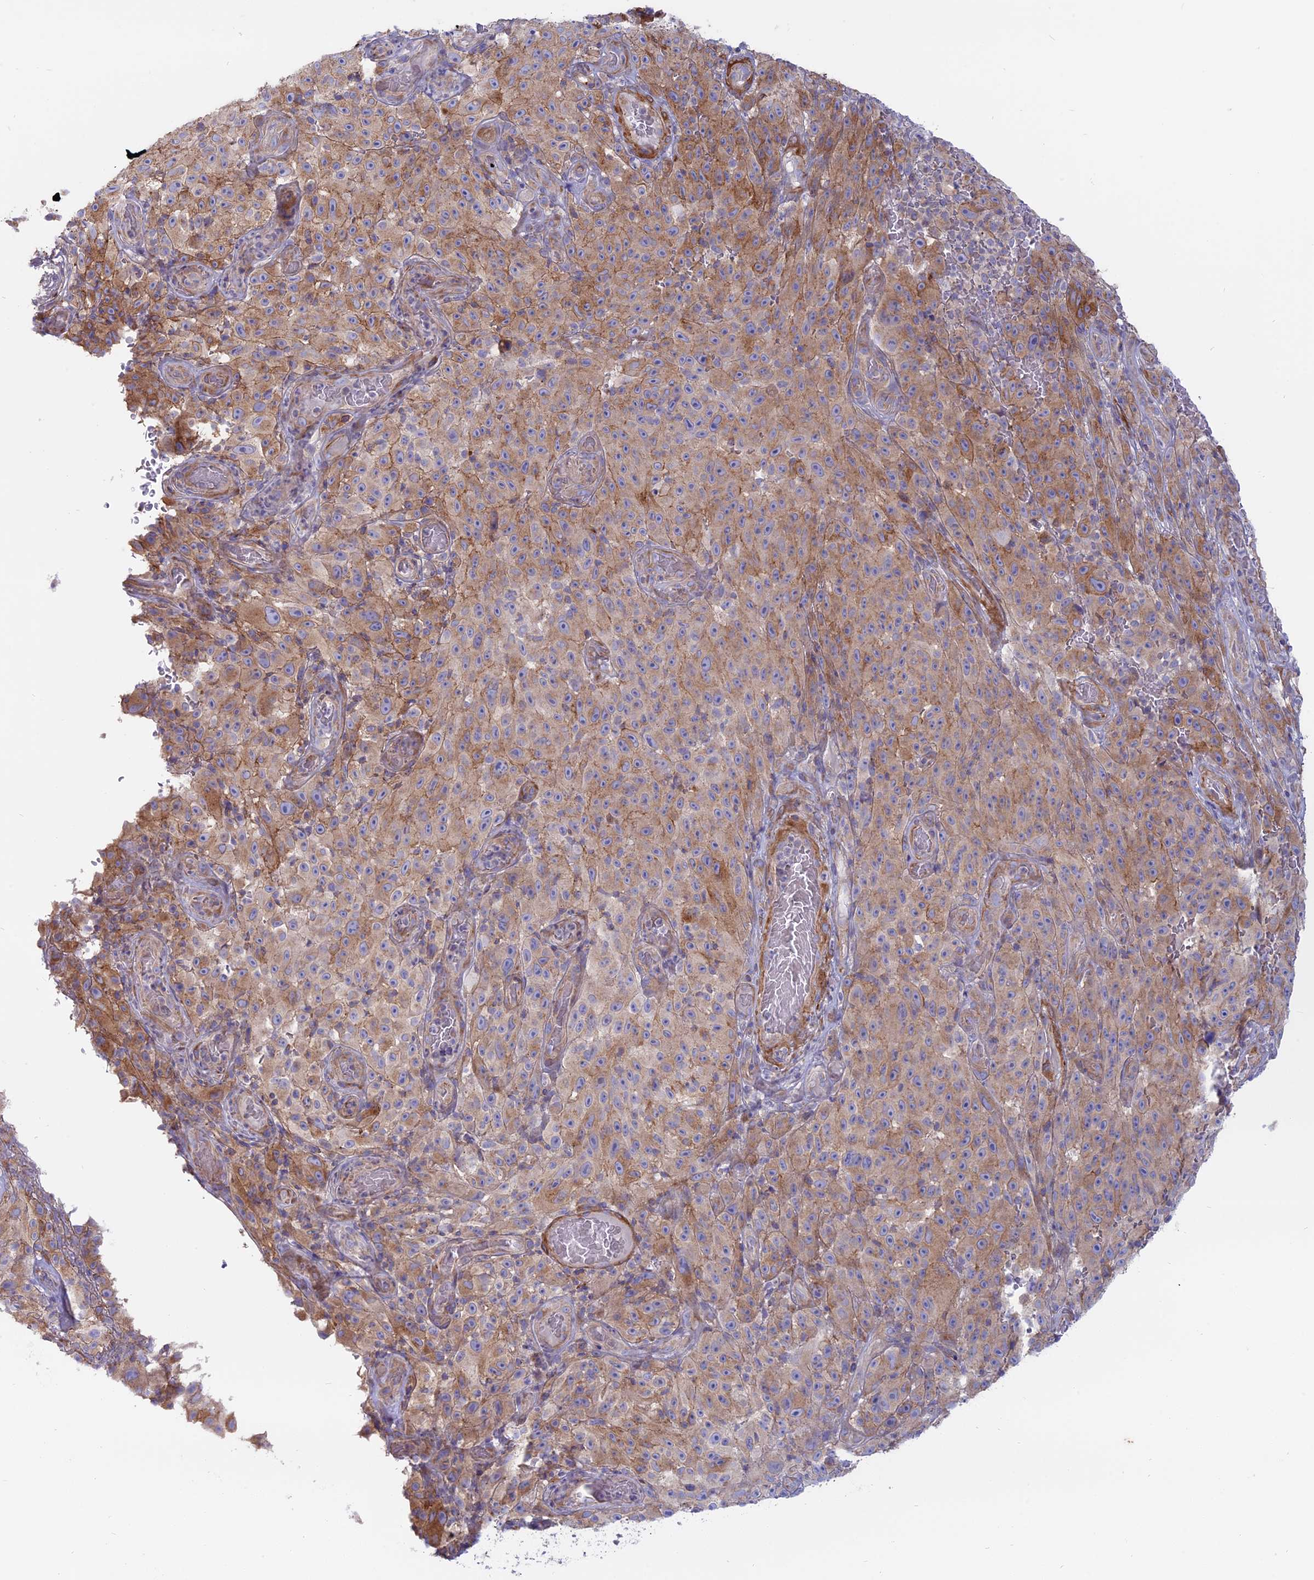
{"staining": {"intensity": "moderate", "quantity": "<25%", "location": "cytoplasmic/membranous"}, "tissue": "melanoma", "cell_type": "Tumor cells", "image_type": "cancer", "snomed": [{"axis": "morphology", "description": "Malignant melanoma, NOS"}, {"axis": "topography", "description": "Skin"}], "caption": "Moderate cytoplasmic/membranous positivity for a protein is appreciated in approximately <25% of tumor cells of melanoma using IHC.", "gene": "MYO5B", "patient": {"sex": "female", "age": 82}}